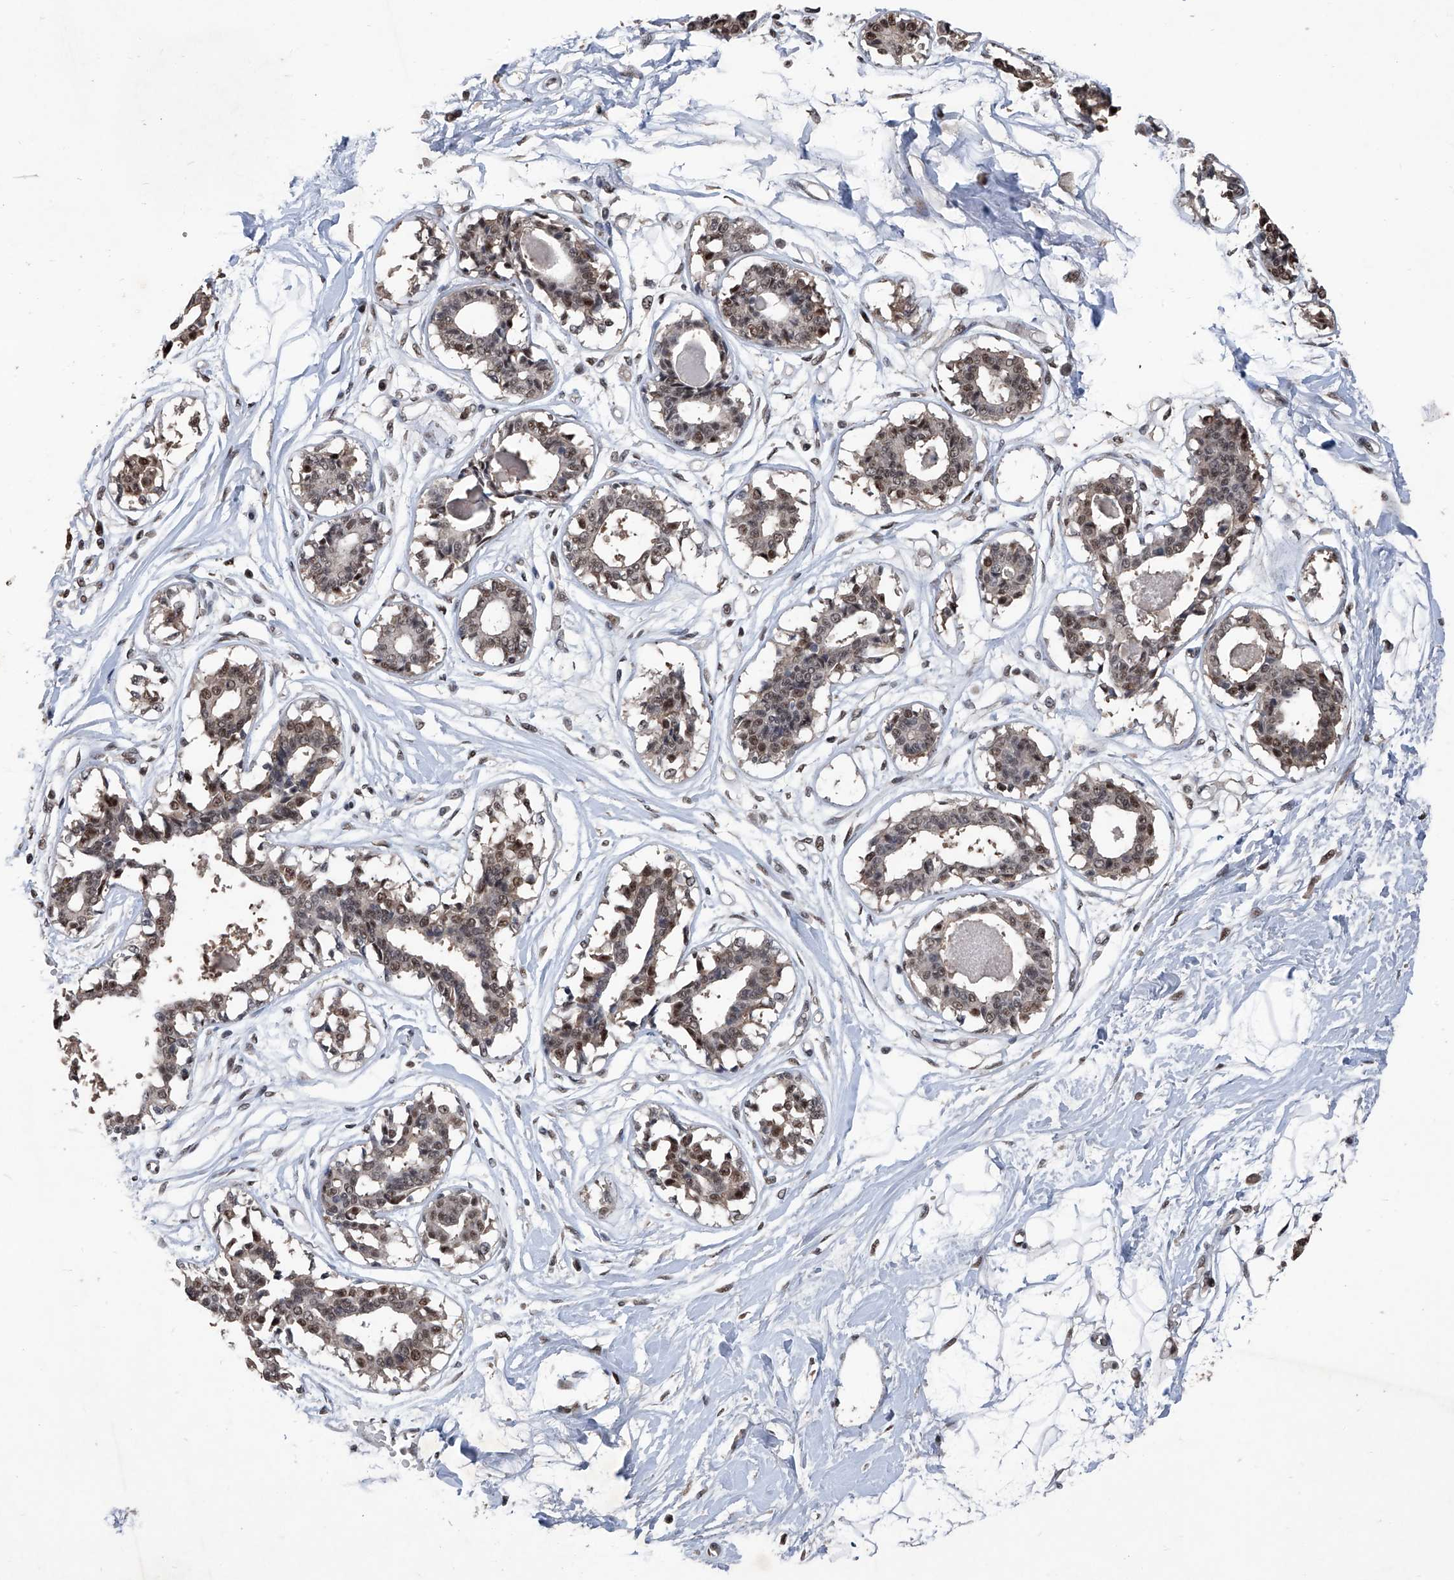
{"staining": {"intensity": "strong", "quantity": ">75%", "location": "nuclear"}, "tissue": "breast", "cell_type": "Adipocytes", "image_type": "normal", "snomed": [{"axis": "morphology", "description": "Normal tissue, NOS"}, {"axis": "topography", "description": "Breast"}], "caption": "An image showing strong nuclear staining in about >75% of adipocytes in benign breast, as visualized by brown immunohistochemical staining.", "gene": "DDX39B", "patient": {"sex": "female", "age": 45}}